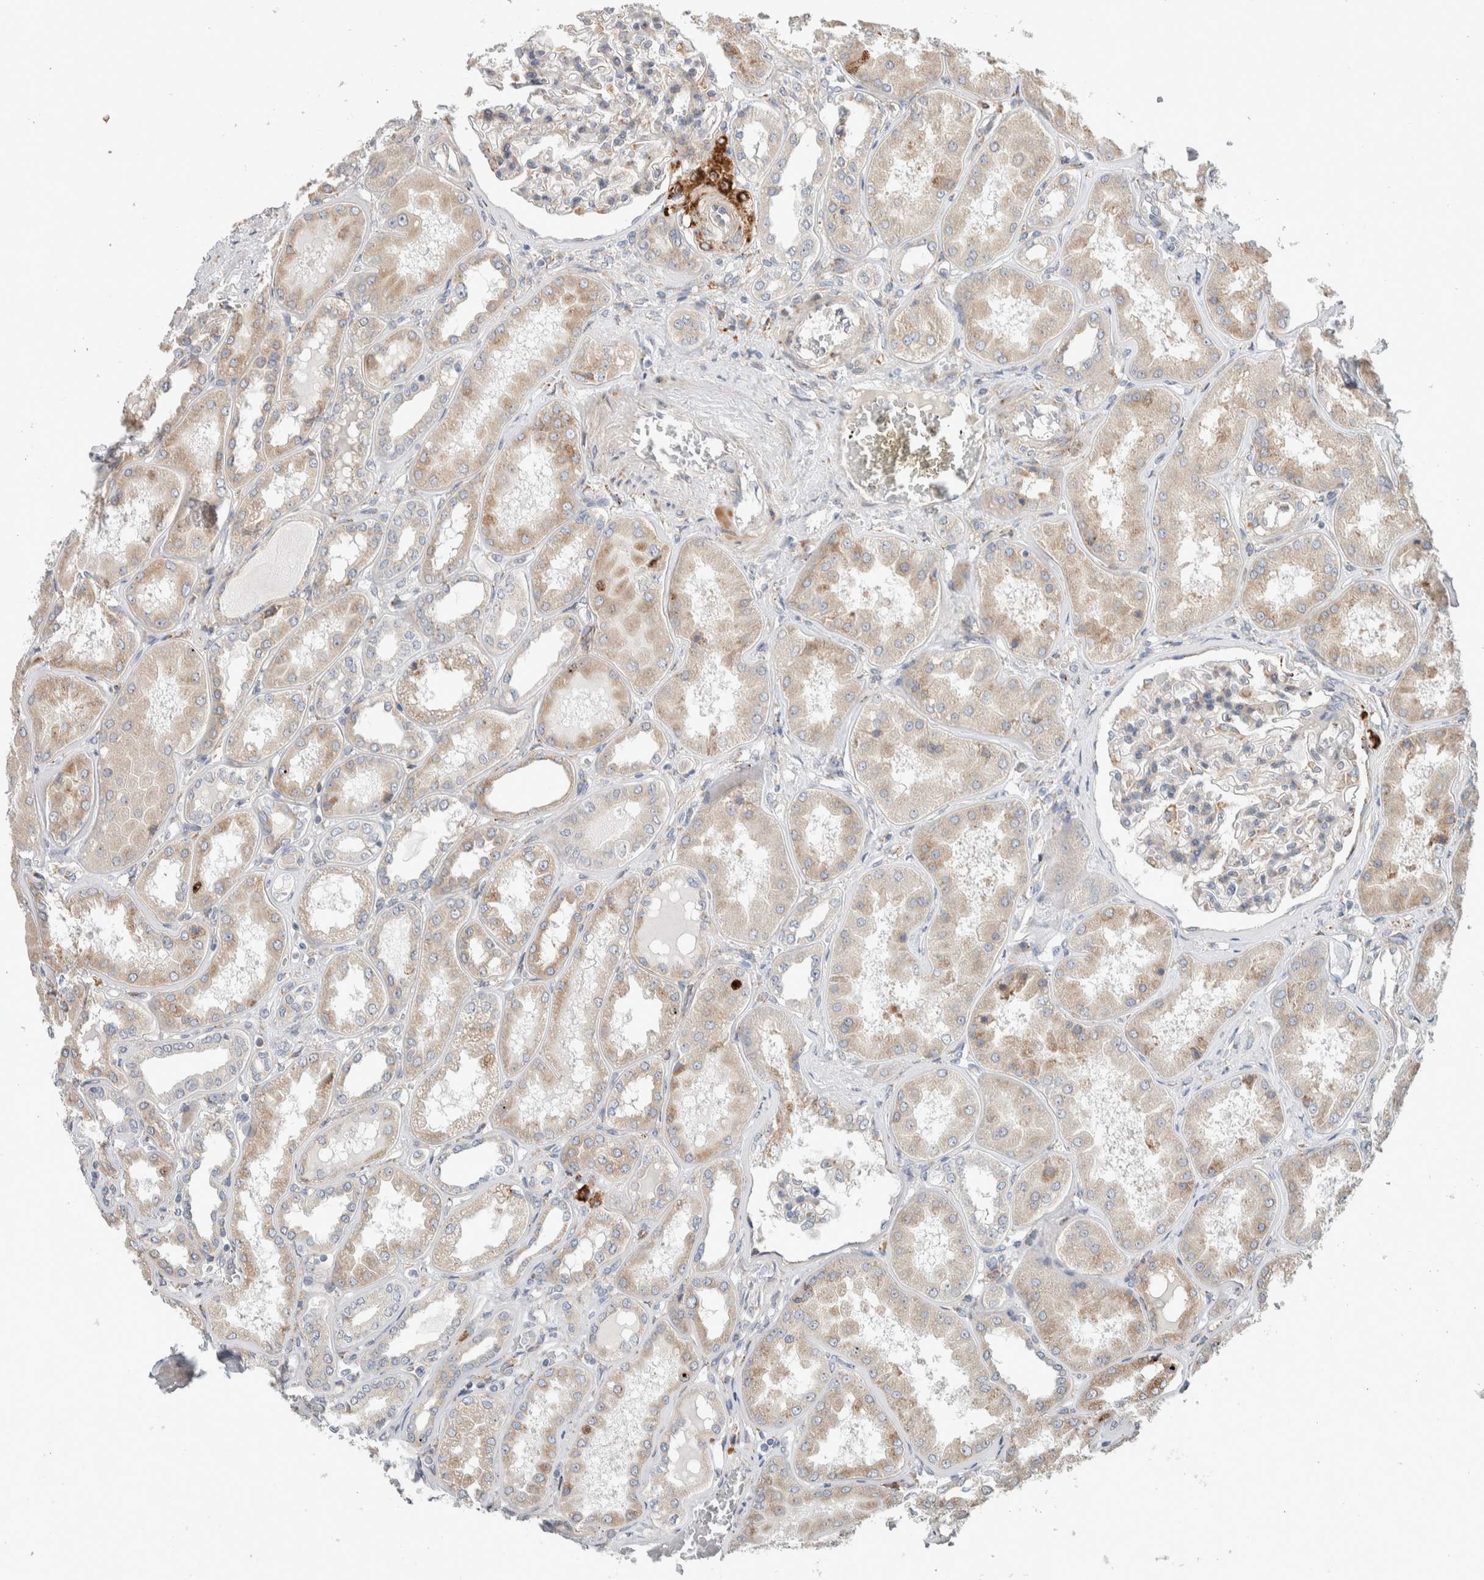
{"staining": {"intensity": "weak", "quantity": "<25%", "location": "cytoplasmic/membranous"}, "tissue": "kidney", "cell_type": "Cells in glomeruli", "image_type": "normal", "snomed": [{"axis": "morphology", "description": "Normal tissue, NOS"}, {"axis": "topography", "description": "Kidney"}], "caption": "Immunohistochemistry (IHC) of normal kidney demonstrates no positivity in cells in glomeruli.", "gene": "ADCY8", "patient": {"sex": "female", "age": 56}}